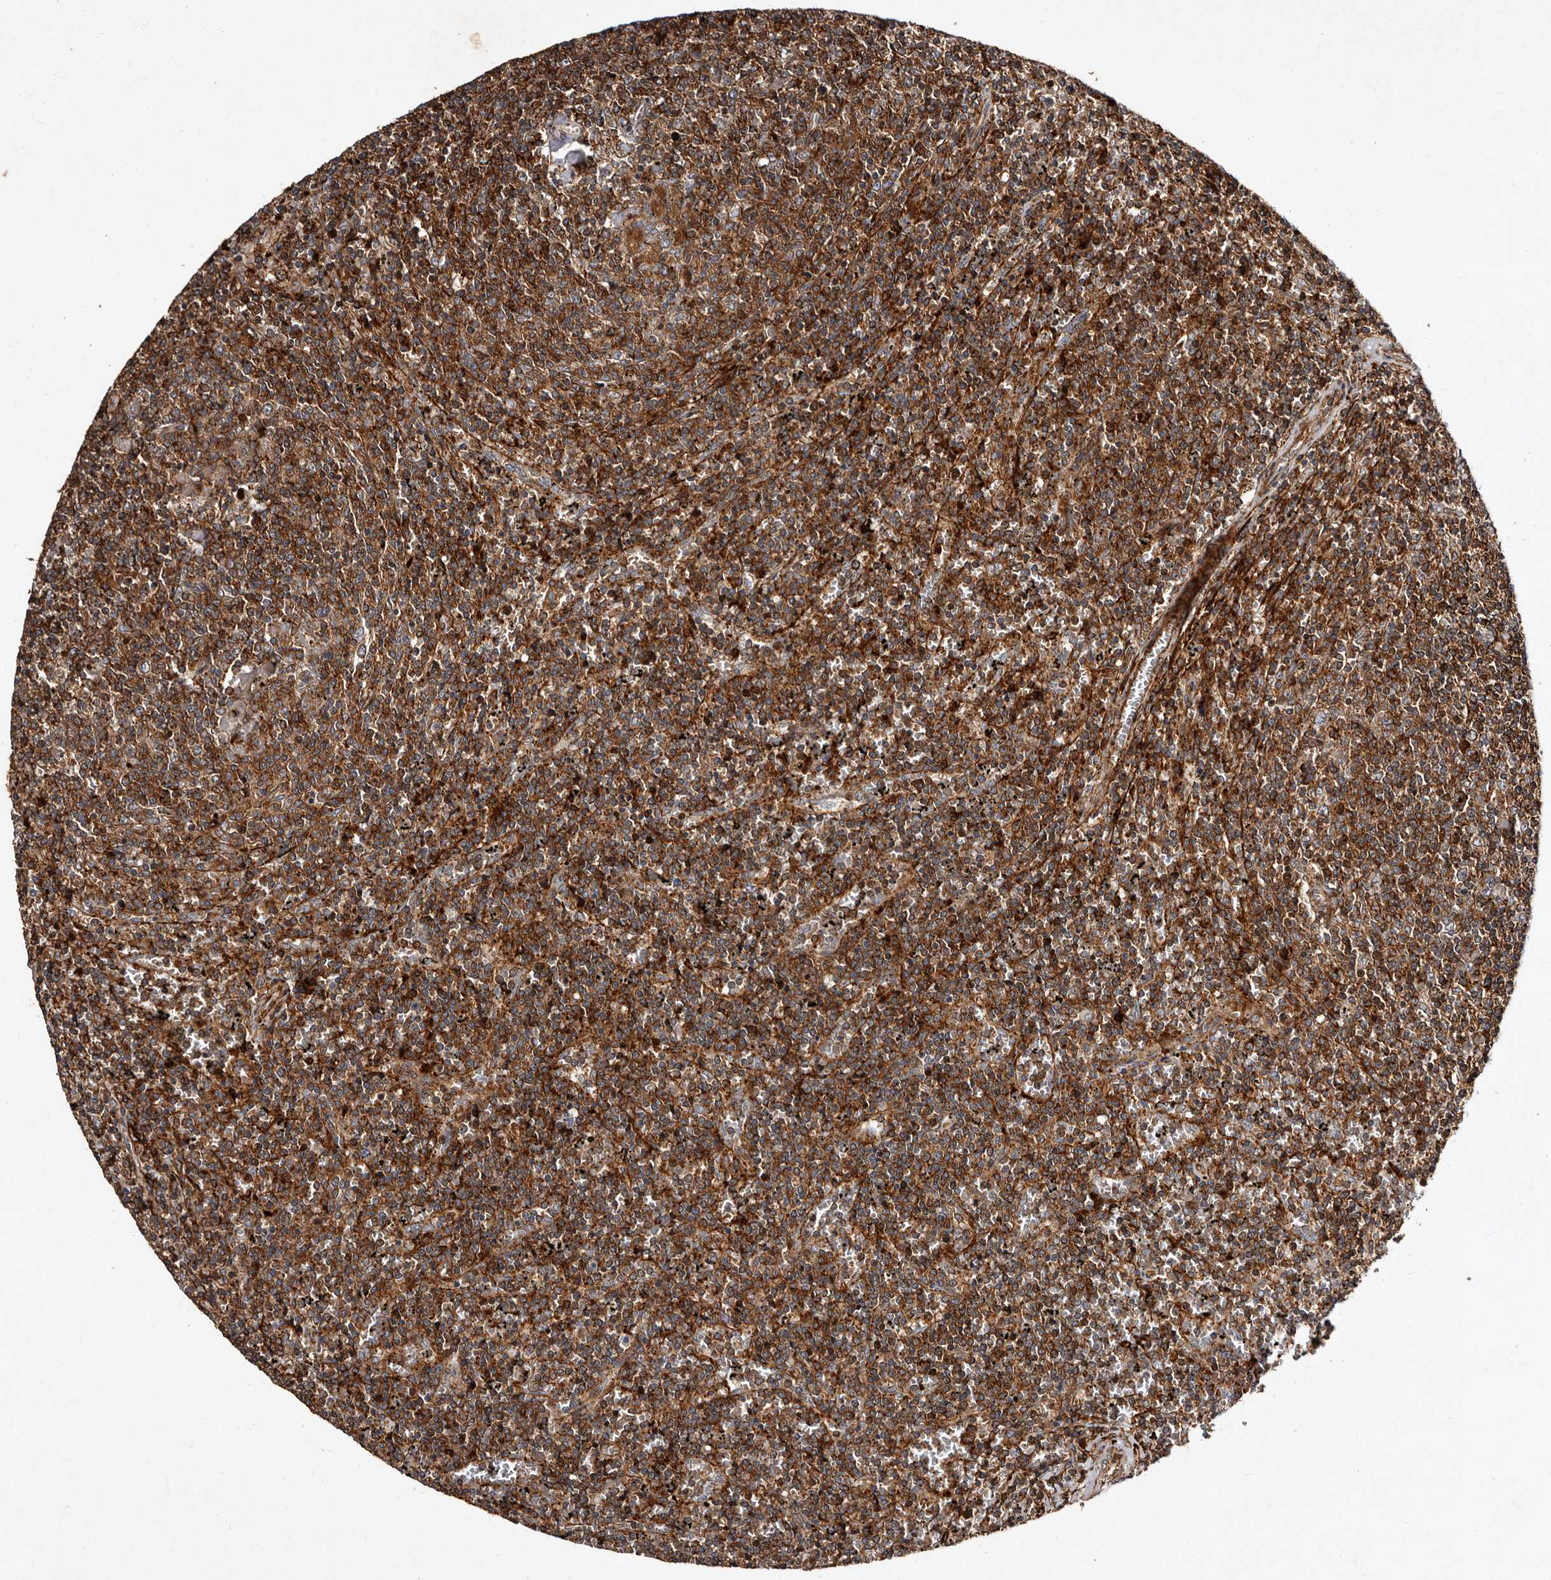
{"staining": {"intensity": "strong", "quantity": ">75%", "location": "cytoplasmic/membranous"}, "tissue": "lymphoma", "cell_type": "Tumor cells", "image_type": "cancer", "snomed": [{"axis": "morphology", "description": "Malignant lymphoma, non-Hodgkin's type, Low grade"}, {"axis": "topography", "description": "Spleen"}], "caption": "Human low-grade malignant lymphoma, non-Hodgkin's type stained with a protein marker demonstrates strong staining in tumor cells.", "gene": "PRKD3", "patient": {"sex": "female", "age": 50}}